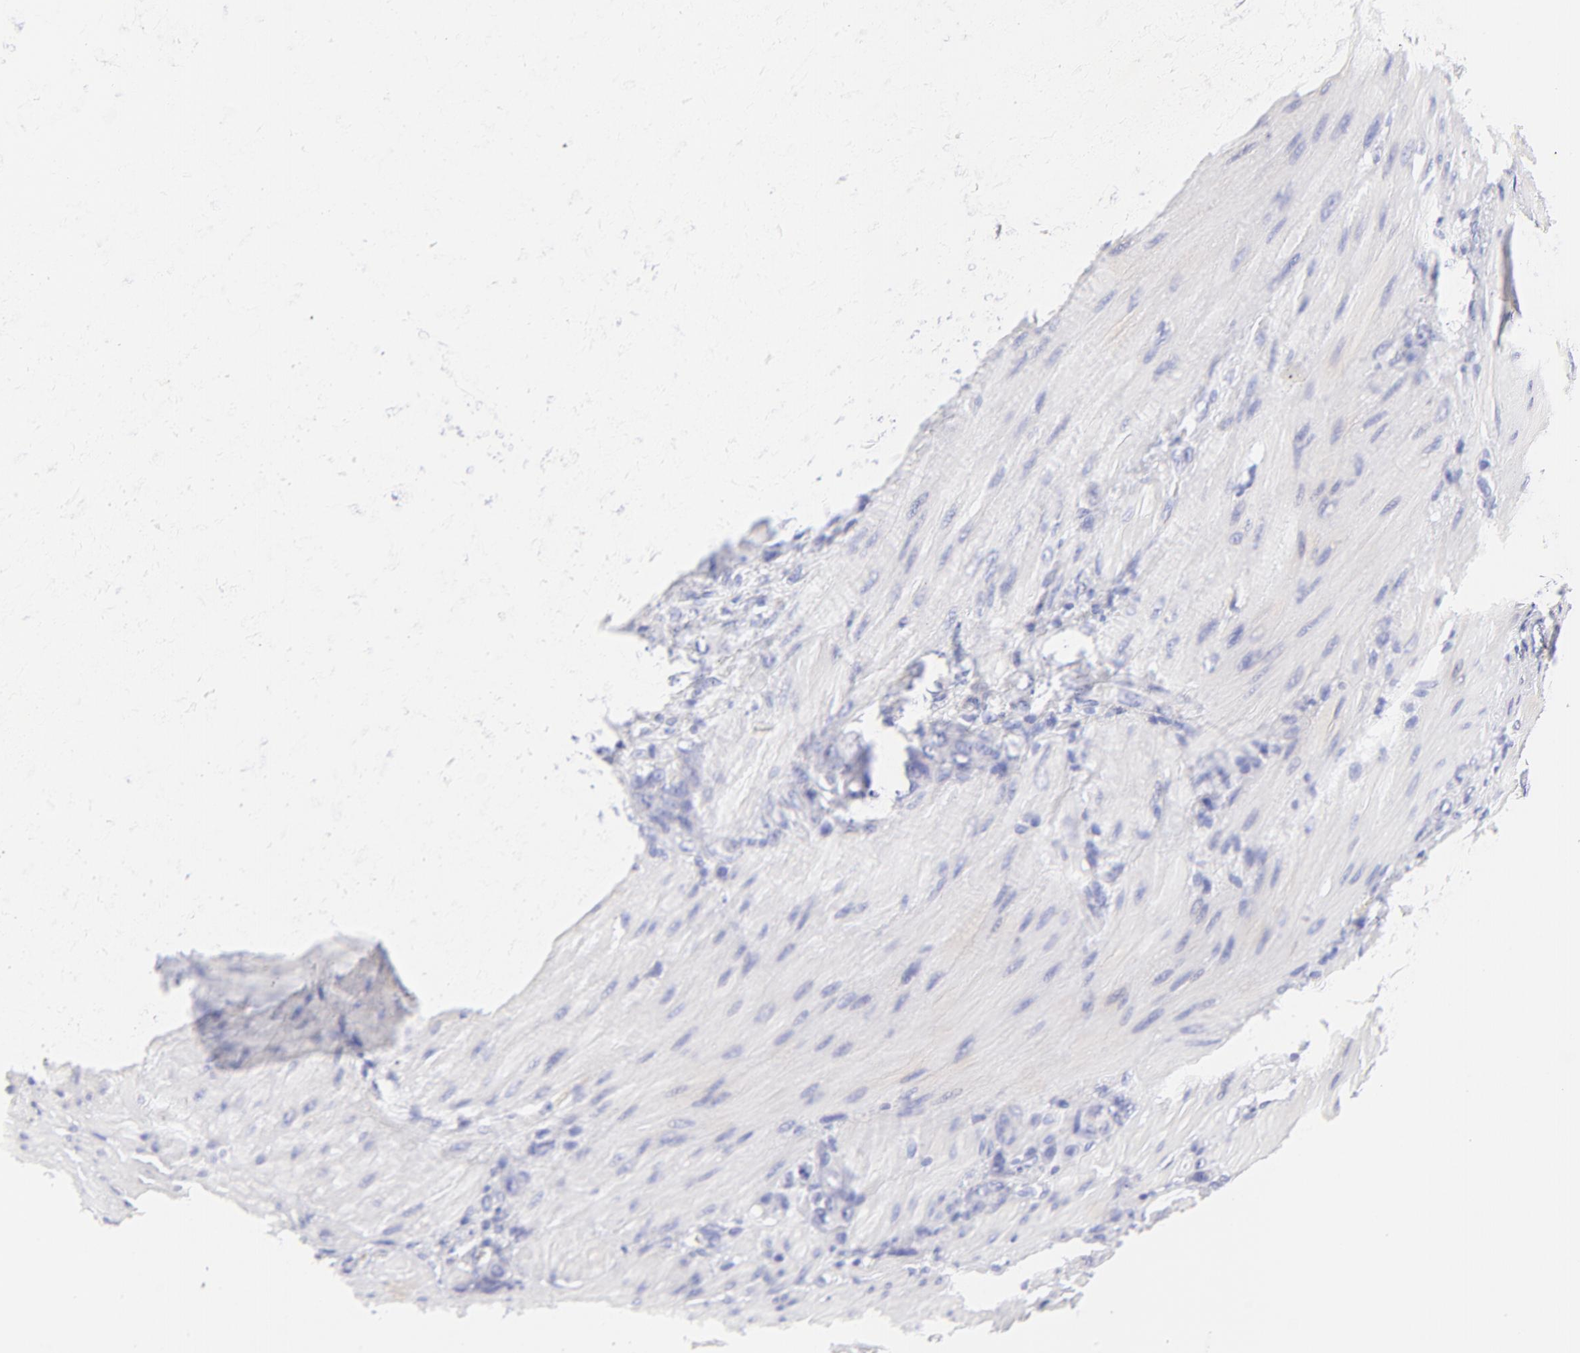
{"staining": {"intensity": "negative", "quantity": "none", "location": "none"}, "tissue": "stomach cancer", "cell_type": "Tumor cells", "image_type": "cancer", "snomed": [{"axis": "morphology", "description": "Normal tissue, NOS"}, {"axis": "morphology", "description": "Adenocarcinoma, NOS"}, {"axis": "topography", "description": "Stomach"}], "caption": "Tumor cells show no significant protein expression in adenocarcinoma (stomach).", "gene": "FRMPD3", "patient": {"sex": "male", "age": 82}}